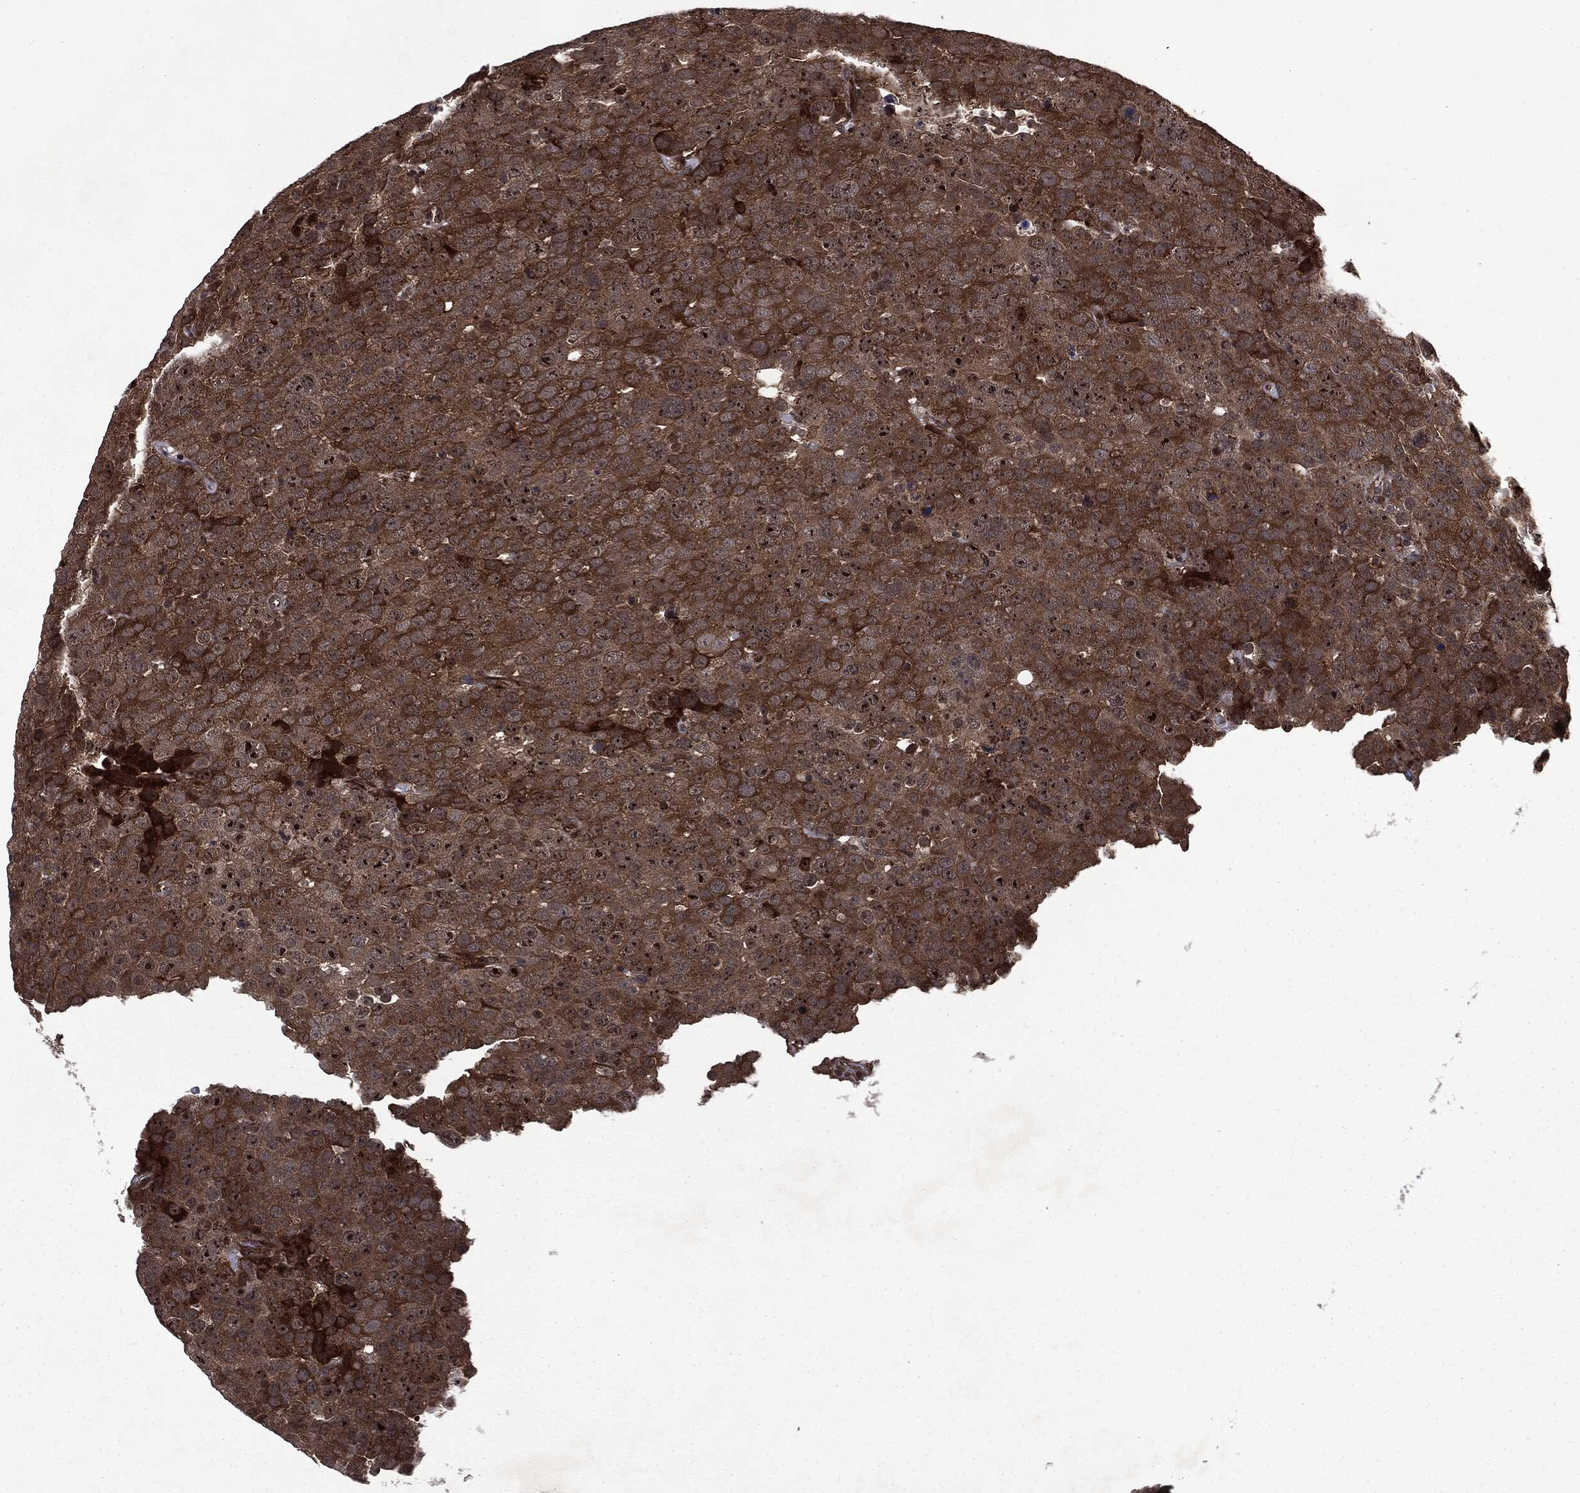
{"staining": {"intensity": "strong", "quantity": "25%-75%", "location": "cytoplasmic/membranous"}, "tissue": "testis cancer", "cell_type": "Tumor cells", "image_type": "cancer", "snomed": [{"axis": "morphology", "description": "Seminoma, NOS"}, {"axis": "topography", "description": "Testis"}], "caption": "This photomicrograph demonstrates seminoma (testis) stained with IHC to label a protein in brown. The cytoplasmic/membranous of tumor cells show strong positivity for the protein. Nuclei are counter-stained blue.", "gene": "STAU2", "patient": {"sex": "male", "age": 71}}